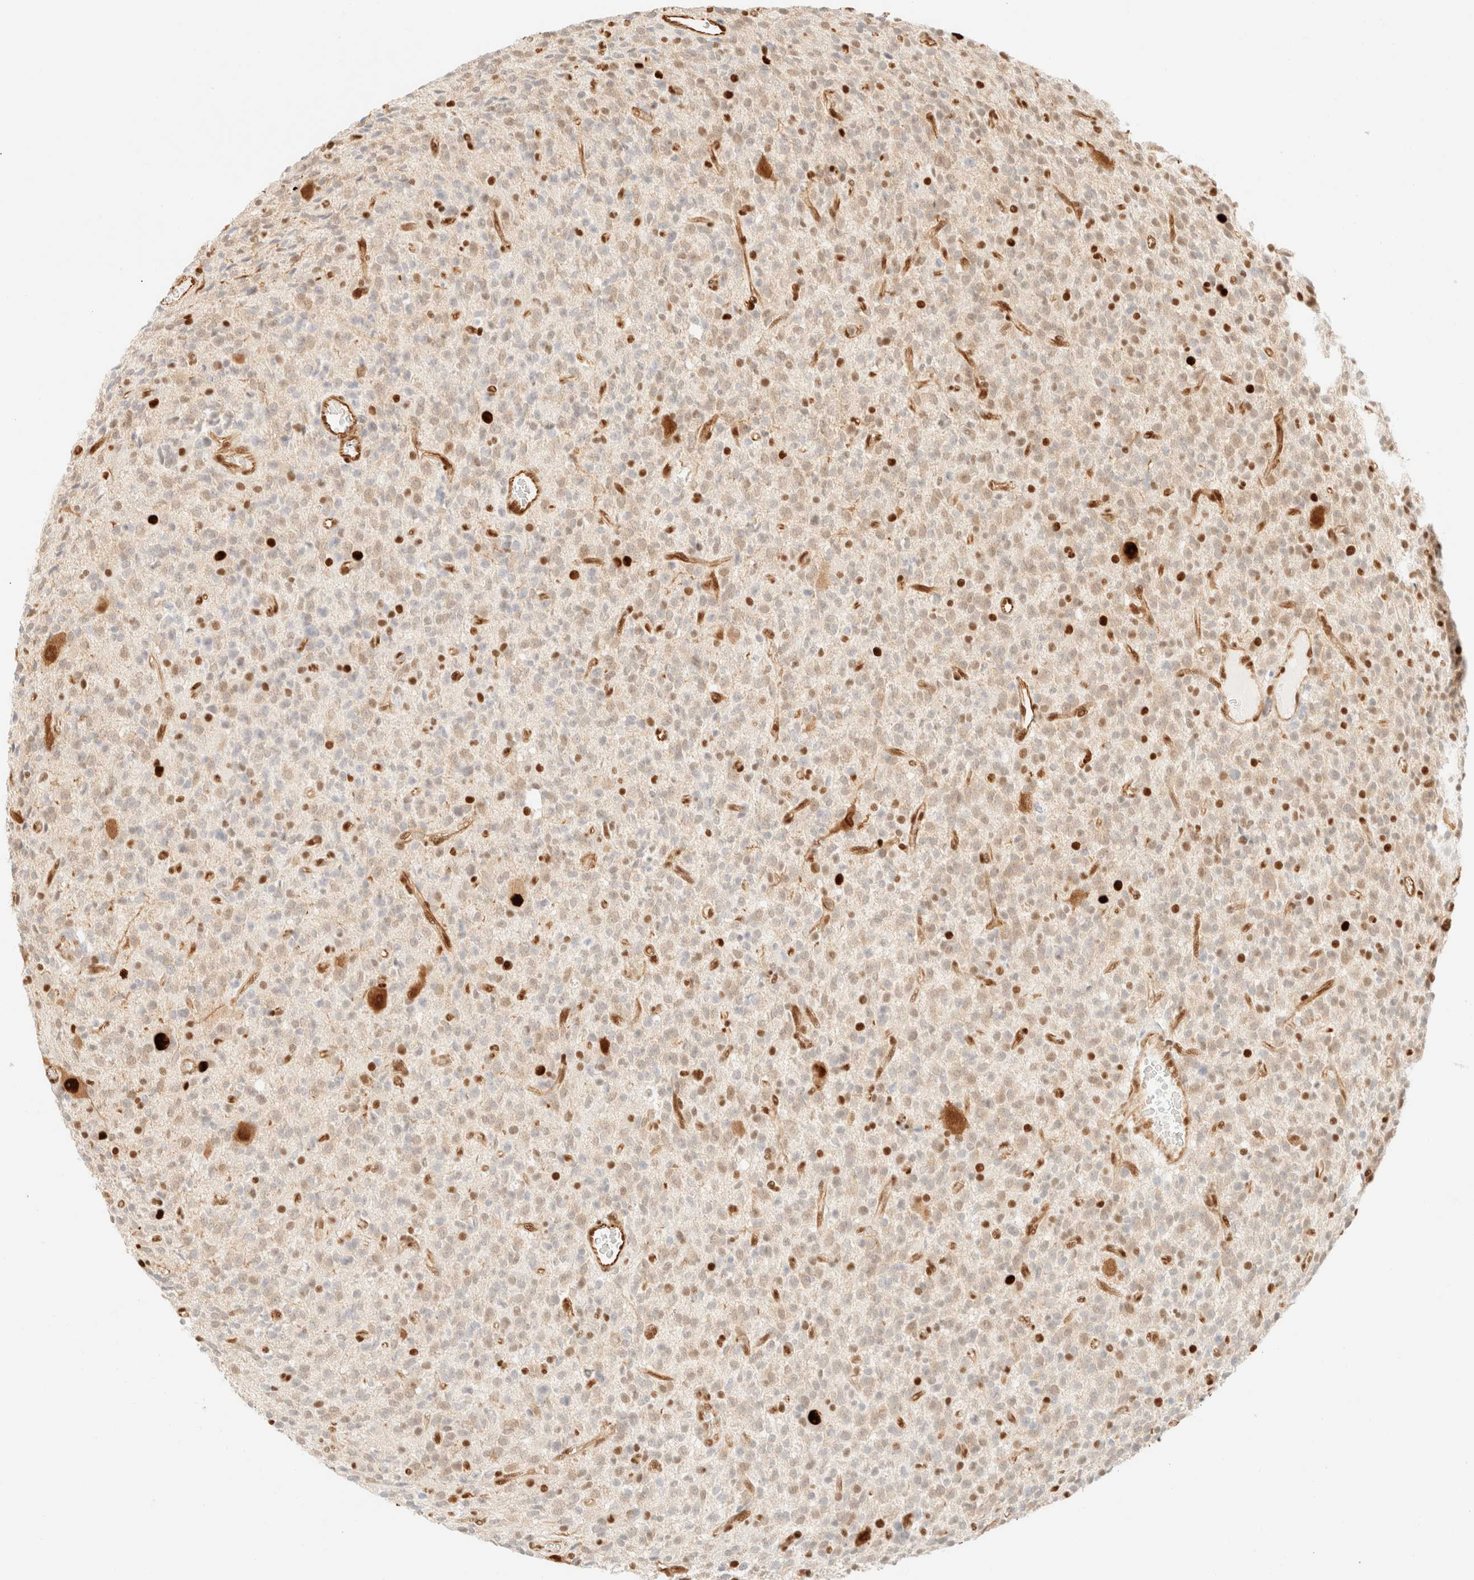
{"staining": {"intensity": "strong", "quantity": "<25%", "location": "nuclear"}, "tissue": "glioma", "cell_type": "Tumor cells", "image_type": "cancer", "snomed": [{"axis": "morphology", "description": "Glioma, malignant, High grade"}, {"axis": "topography", "description": "Brain"}], "caption": "The image exhibits immunohistochemical staining of glioma. There is strong nuclear expression is present in about <25% of tumor cells.", "gene": "ZSCAN18", "patient": {"sex": "male", "age": 34}}